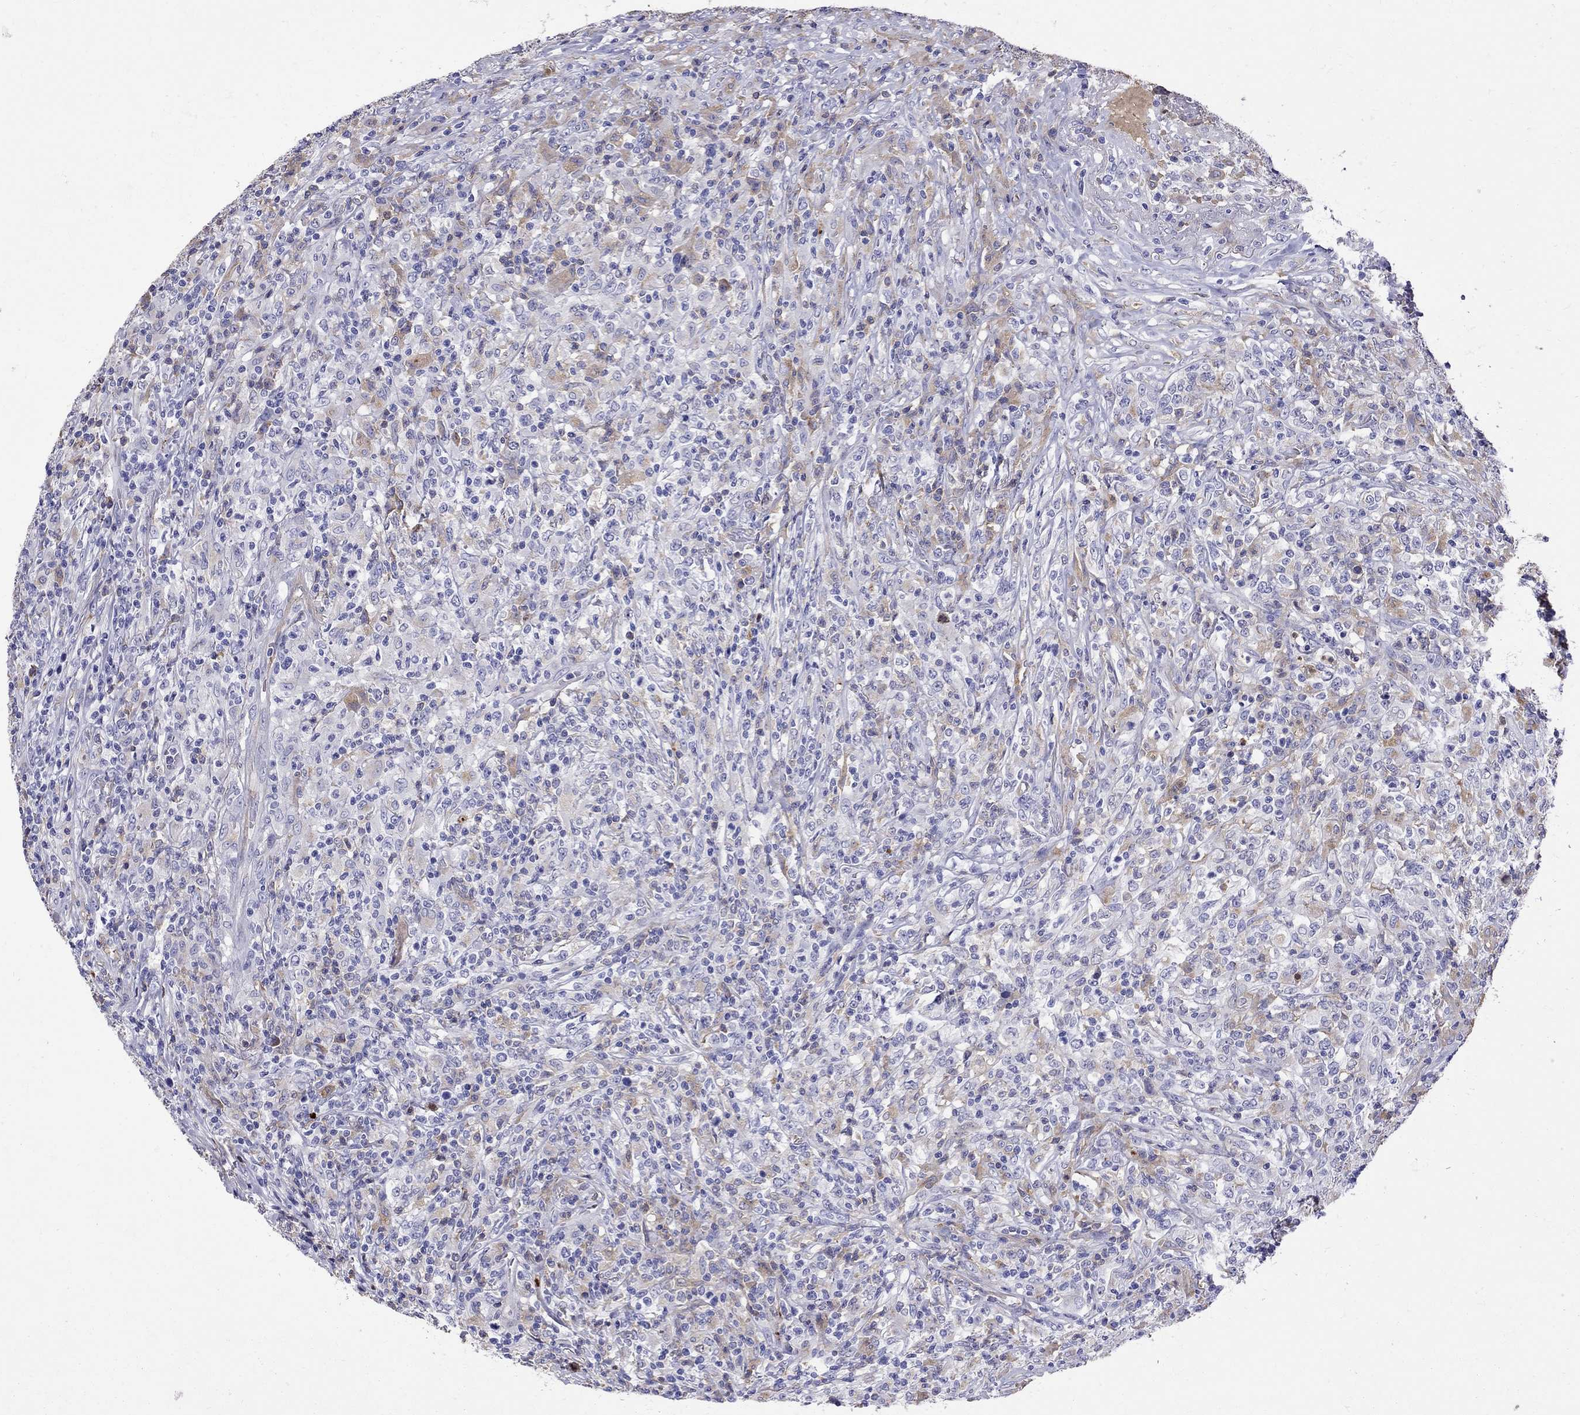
{"staining": {"intensity": "negative", "quantity": "none", "location": "none"}, "tissue": "lymphoma", "cell_type": "Tumor cells", "image_type": "cancer", "snomed": [{"axis": "morphology", "description": "Malignant lymphoma, non-Hodgkin's type, High grade"}, {"axis": "topography", "description": "Lung"}], "caption": "This is a image of immunohistochemistry (IHC) staining of malignant lymphoma, non-Hodgkin's type (high-grade), which shows no staining in tumor cells.", "gene": "SERPINA3", "patient": {"sex": "male", "age": 79}}